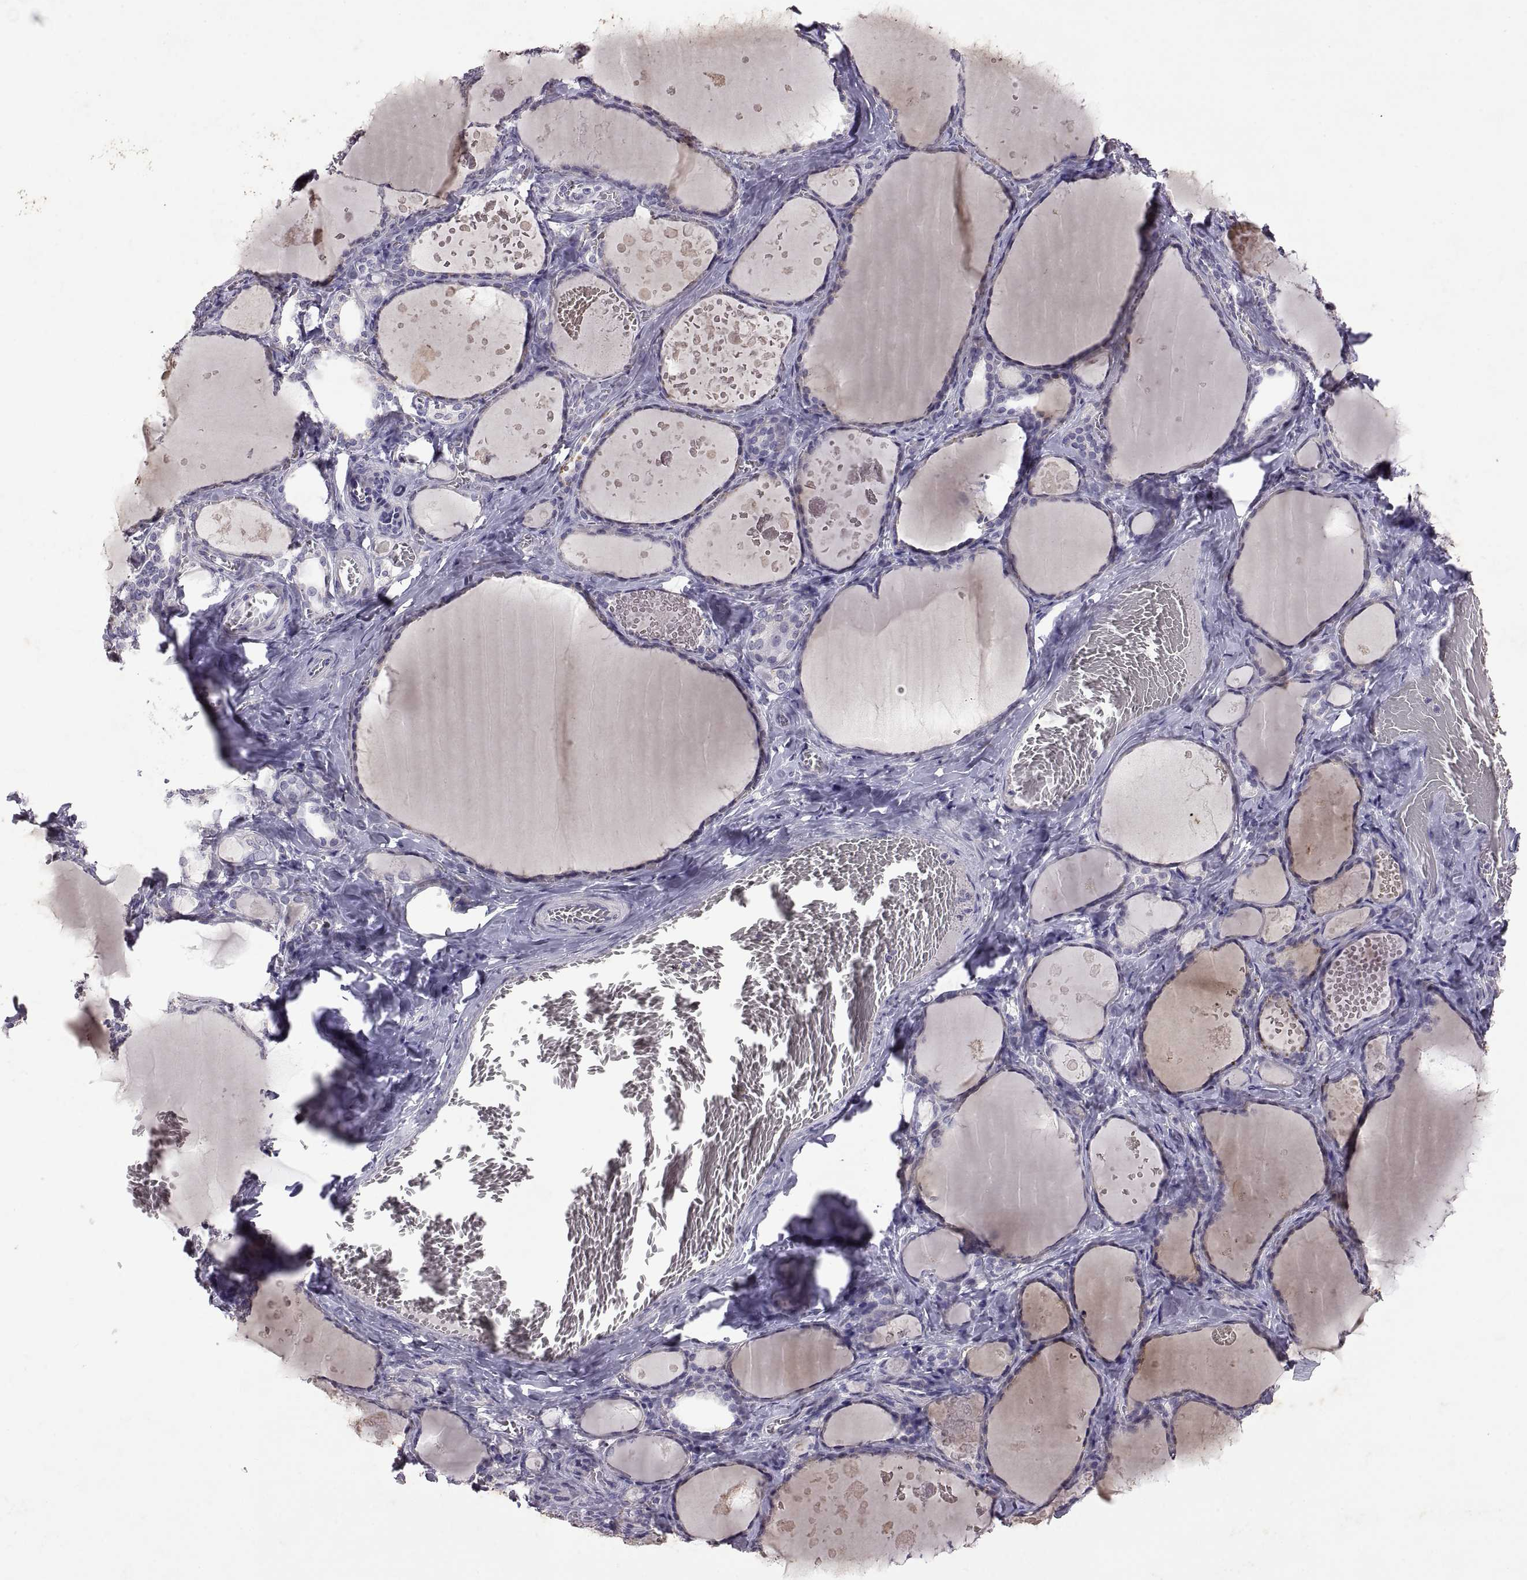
{"staining": {"intensity": "negative", "quantity": "none", "location": "none"}, "tissue": "thyroid gland", "cell_type": "Glandular cells", "image_type": "normal", "snomed": [{"axis": "morphology", "description": "Normal tissue, NOS"}, {"axis": "topography", "description": "Thyroid gland"}], "caption": "IHC of benign thyroid gland displays no positivity in glandular cells.", "gene": "DEFB136", "patient": {"sex": "female", "age": 56}}